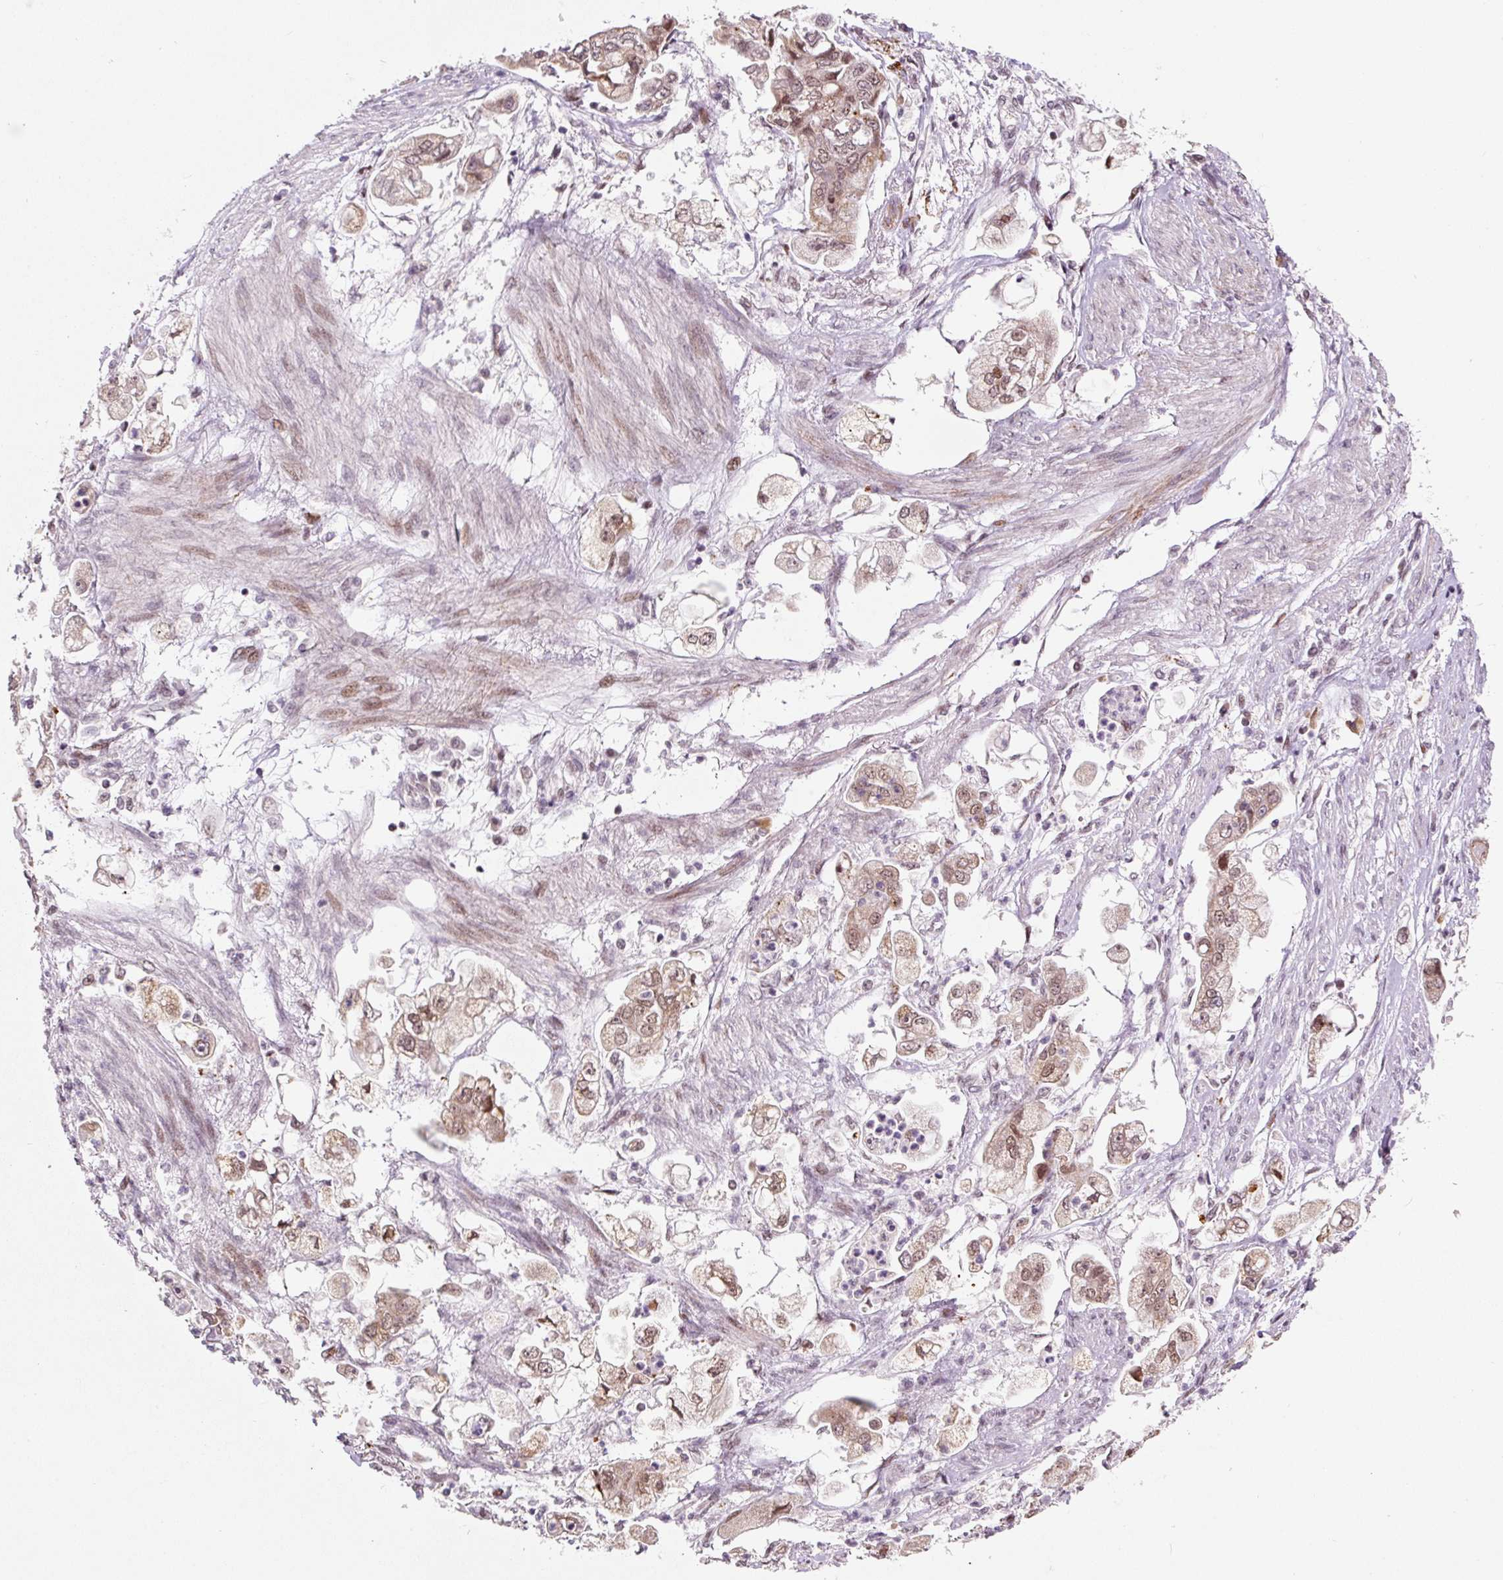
{"staining": {"intensity": "moderate", "quantity": ">75%", "location": "cytoplasmic/membranous,nuclear"}, "tissue": "stomach cancer", "cell_type": "Tumor cells", "image_type": "cancer", "snomed": [{"axis": "morphology", "description": "Adenocarcinoma, NOS"}, {"axis": "topography", "description": "Stomach"}], "caption": "IHC histopathology image of neoplastic tissue: stomach cancer (adenocarcinoma) stained using immunohistochemistry demonstrates medium levels of moderate protein expression localized specifically in the cytoplasmic/membranous and nuclear of tumor cells, appearing as a cytoplasmic/membranous and nuclear brown color.", "gene": "CCNL2", "patient": {"sex": "male", "age": 62}}